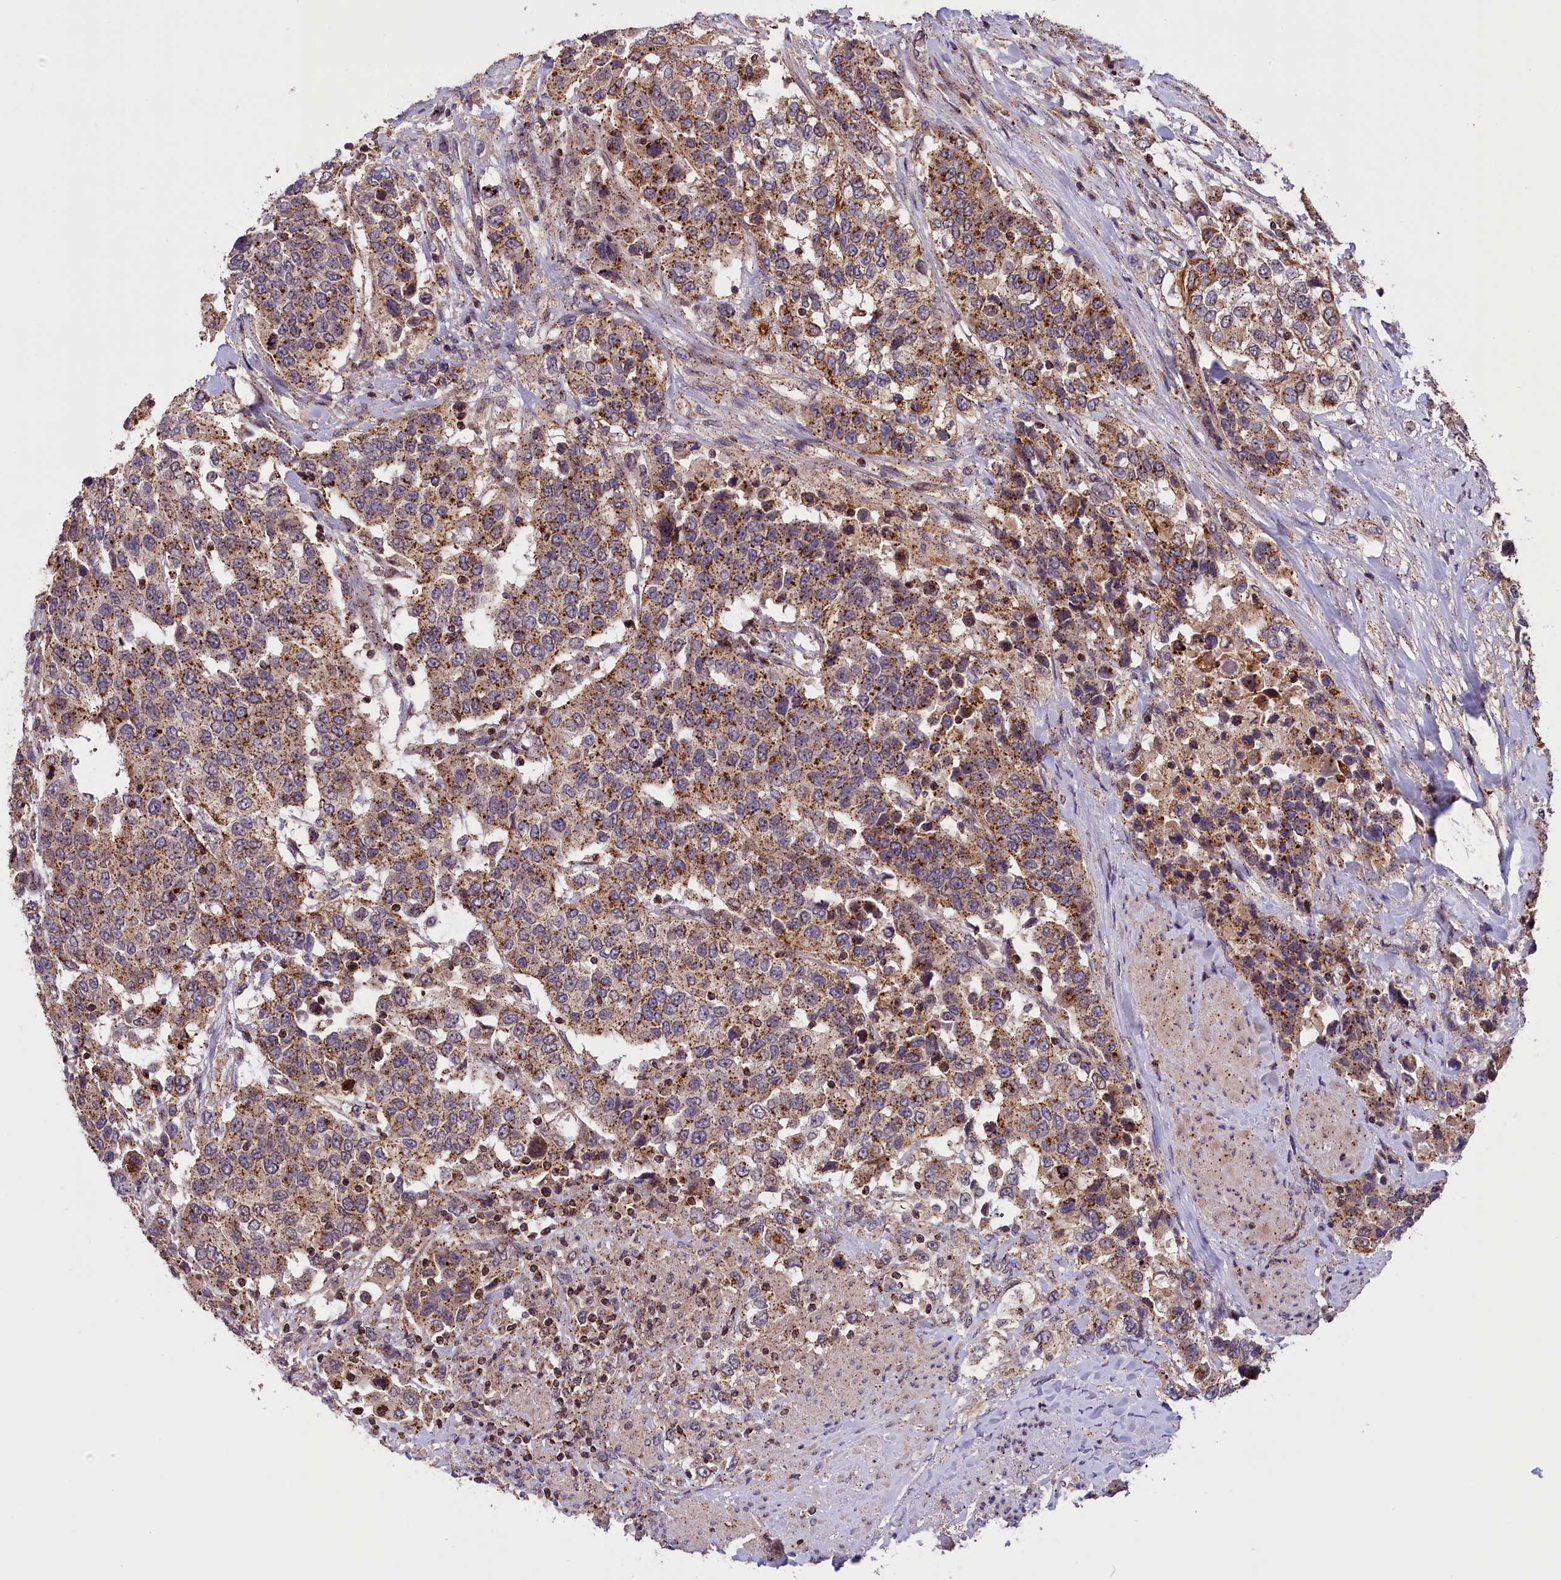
{"staining": {"intensity": "moderate", "quantity": ">75%", "location": "cytoplasmic/membranous"}, "tissue": "urothelial cancer", "cell_type": "Tumor cells", "image_type": "cancer", "snomed": [{"axis": "morphology", "description": "Urothelial carcinoma, High grade"}, {"axis": "topography", "description": "Urinary bladder"}], "caption": "Urothelial cancer stained with a brown dye reveals moderate cytoplasmic/membranous positive positivity in approximately >75% of tumor cells.", "gene": "IST1", "patient": {"sex": "female", "age": 80}}